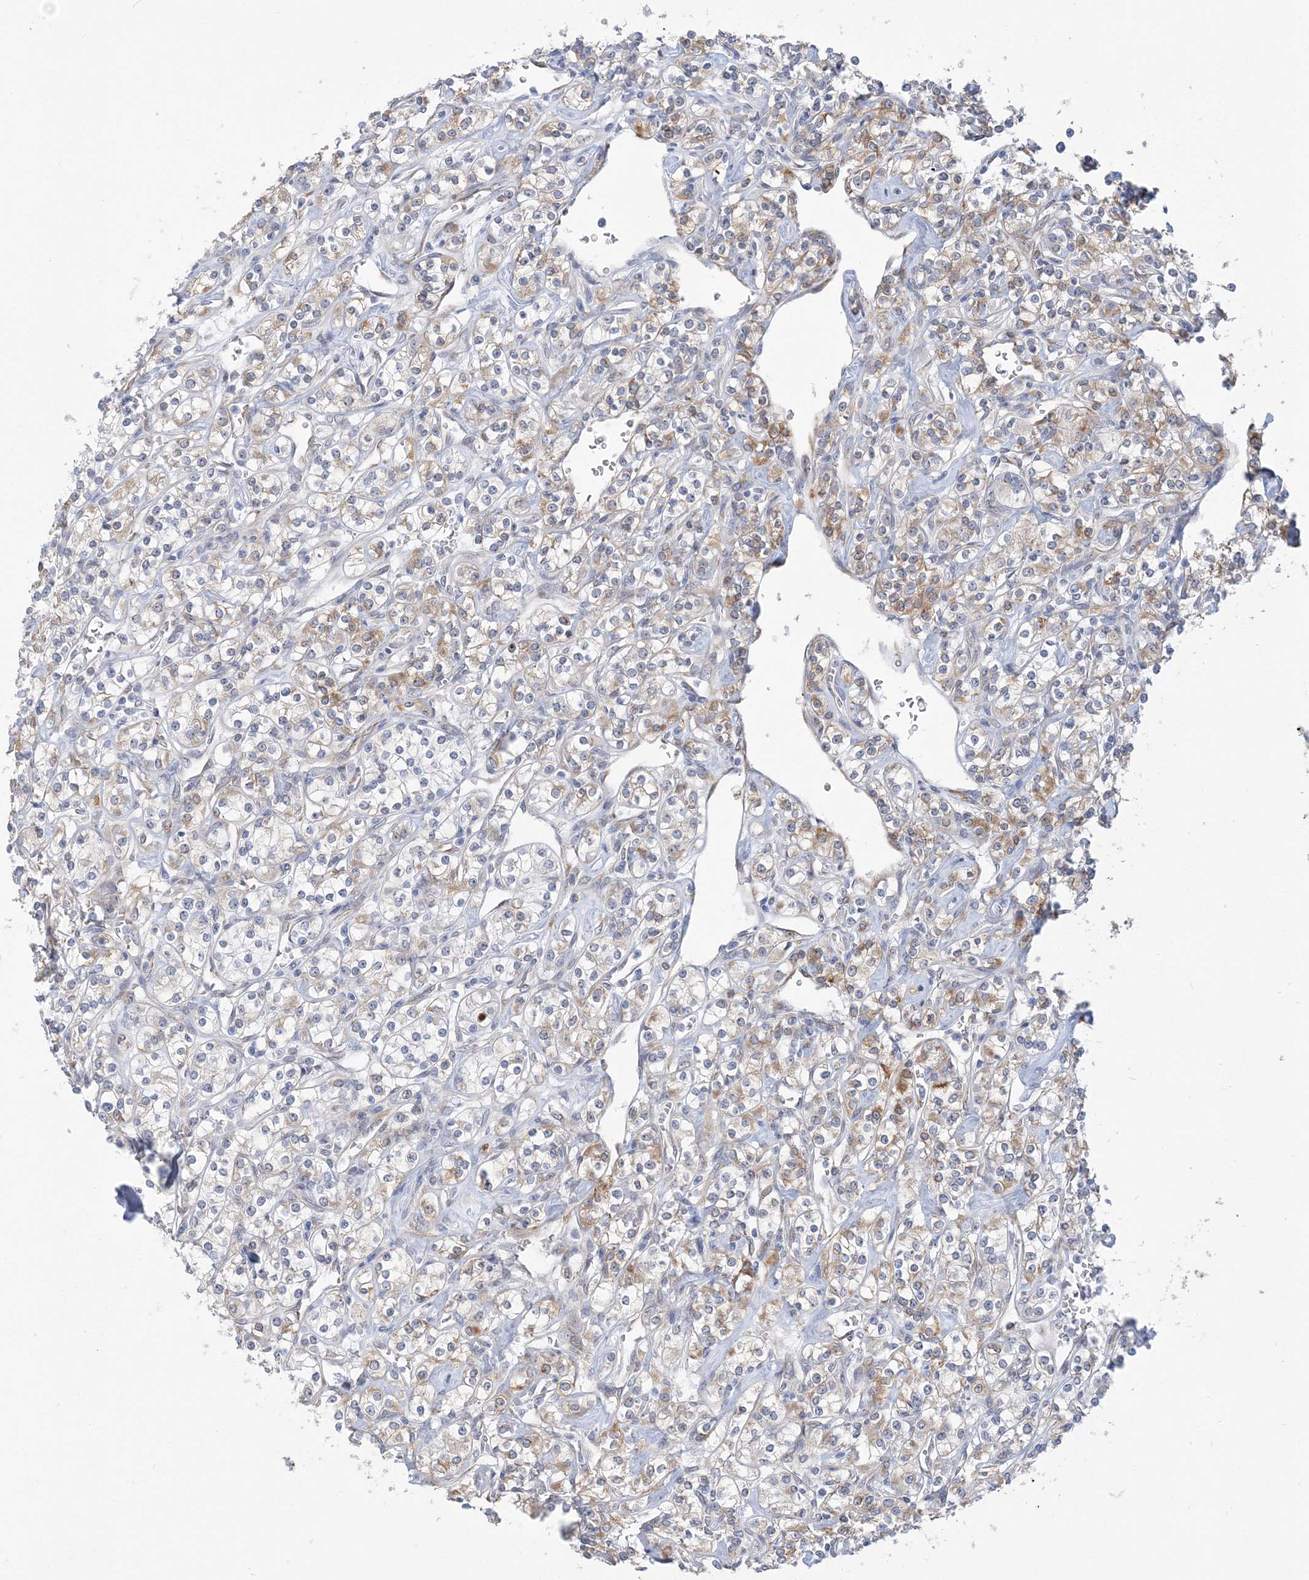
{"staining": {"intensity": "weak", "quantity": "25%-75%", "location": "cytoplasmic/membranous"}, "tissue": "renal cancer", "cell_type": "Tumor cells", "image_type": "cancer", "snomed": [{"axis": "morphology", "description": "Adenocarcinoma, NOS"}, {"axis": "topography", "description": "Kidney"}], "caption": "Immunohistochemical staining of human renal adenocarcinoma shows weak cytoplasmic/membranous protein staining in approximately 25%-75% of tumor cells. The staining was performed using DAB, with brown indicating positive protein expression. Nuclei are stained blue with hematoxylin.", "gene": "PLEKHG4B", "patient": {"sex": "male", "age": 77}}